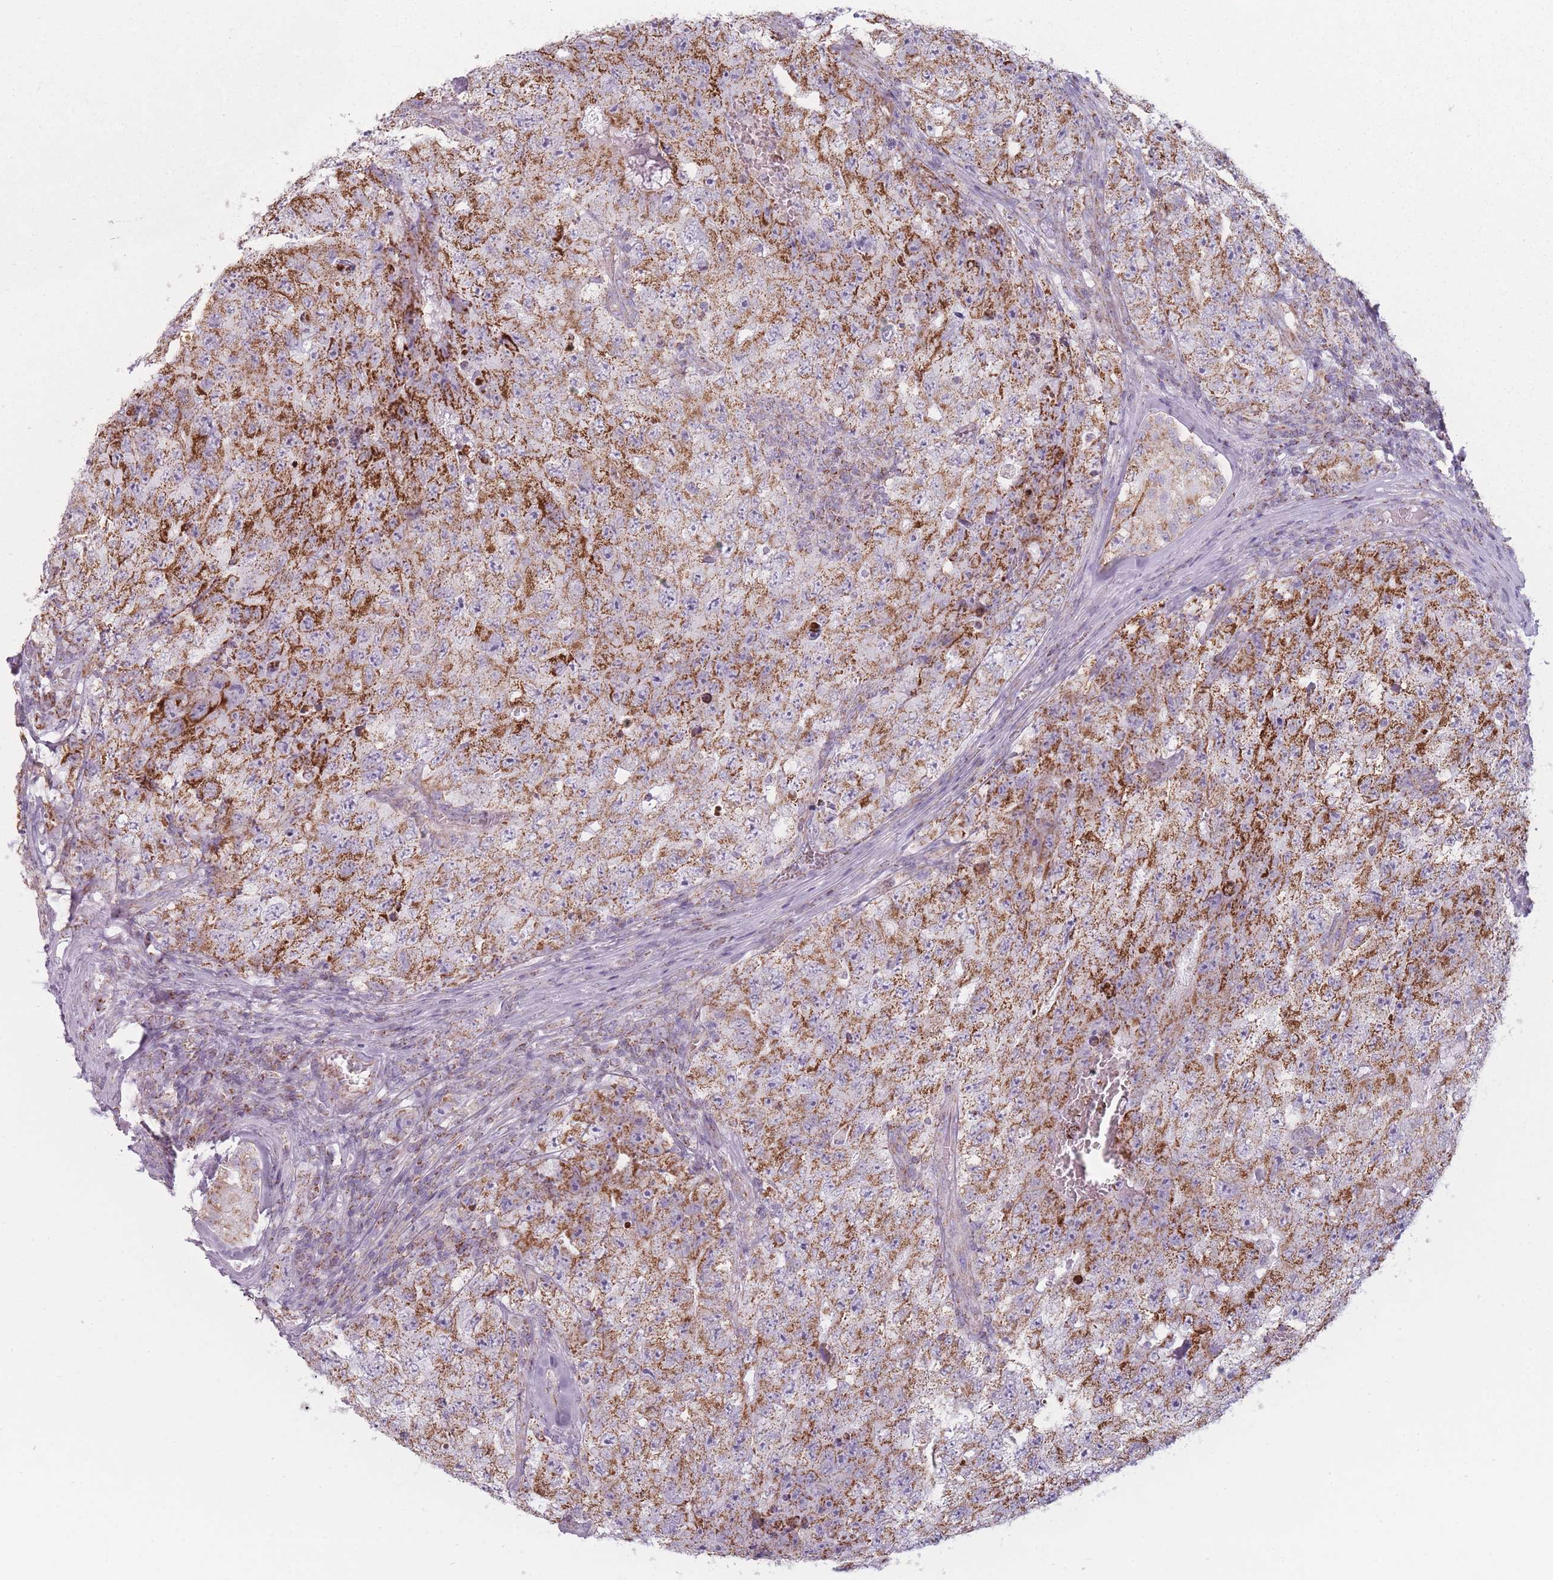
{"staining": {"intensity": "strong", "quantity": ">75%", "location": "cytoplasmic/membranous"}, "tissue": "testis cancer", "cell_type": "Tumor cells", "image_type": "cancer", "snomed": [{"axis": "morphology", "description": "Carcinoma, Embryonal, NOS"}, {"axis": "topography", "description": "Testis"}], "caption": "Immunohistochemistry micrograph of neoplastic tissue: human testis cancer stained using IHC demonstrates high levels of strong protein expression localized specifically in the cytoplasmic/membranous of tumor cells, appearing as a cytoplasmic/membranous brown color.", "gene": "DCHS1", "patient": {"sex": "male", "age": 17}}